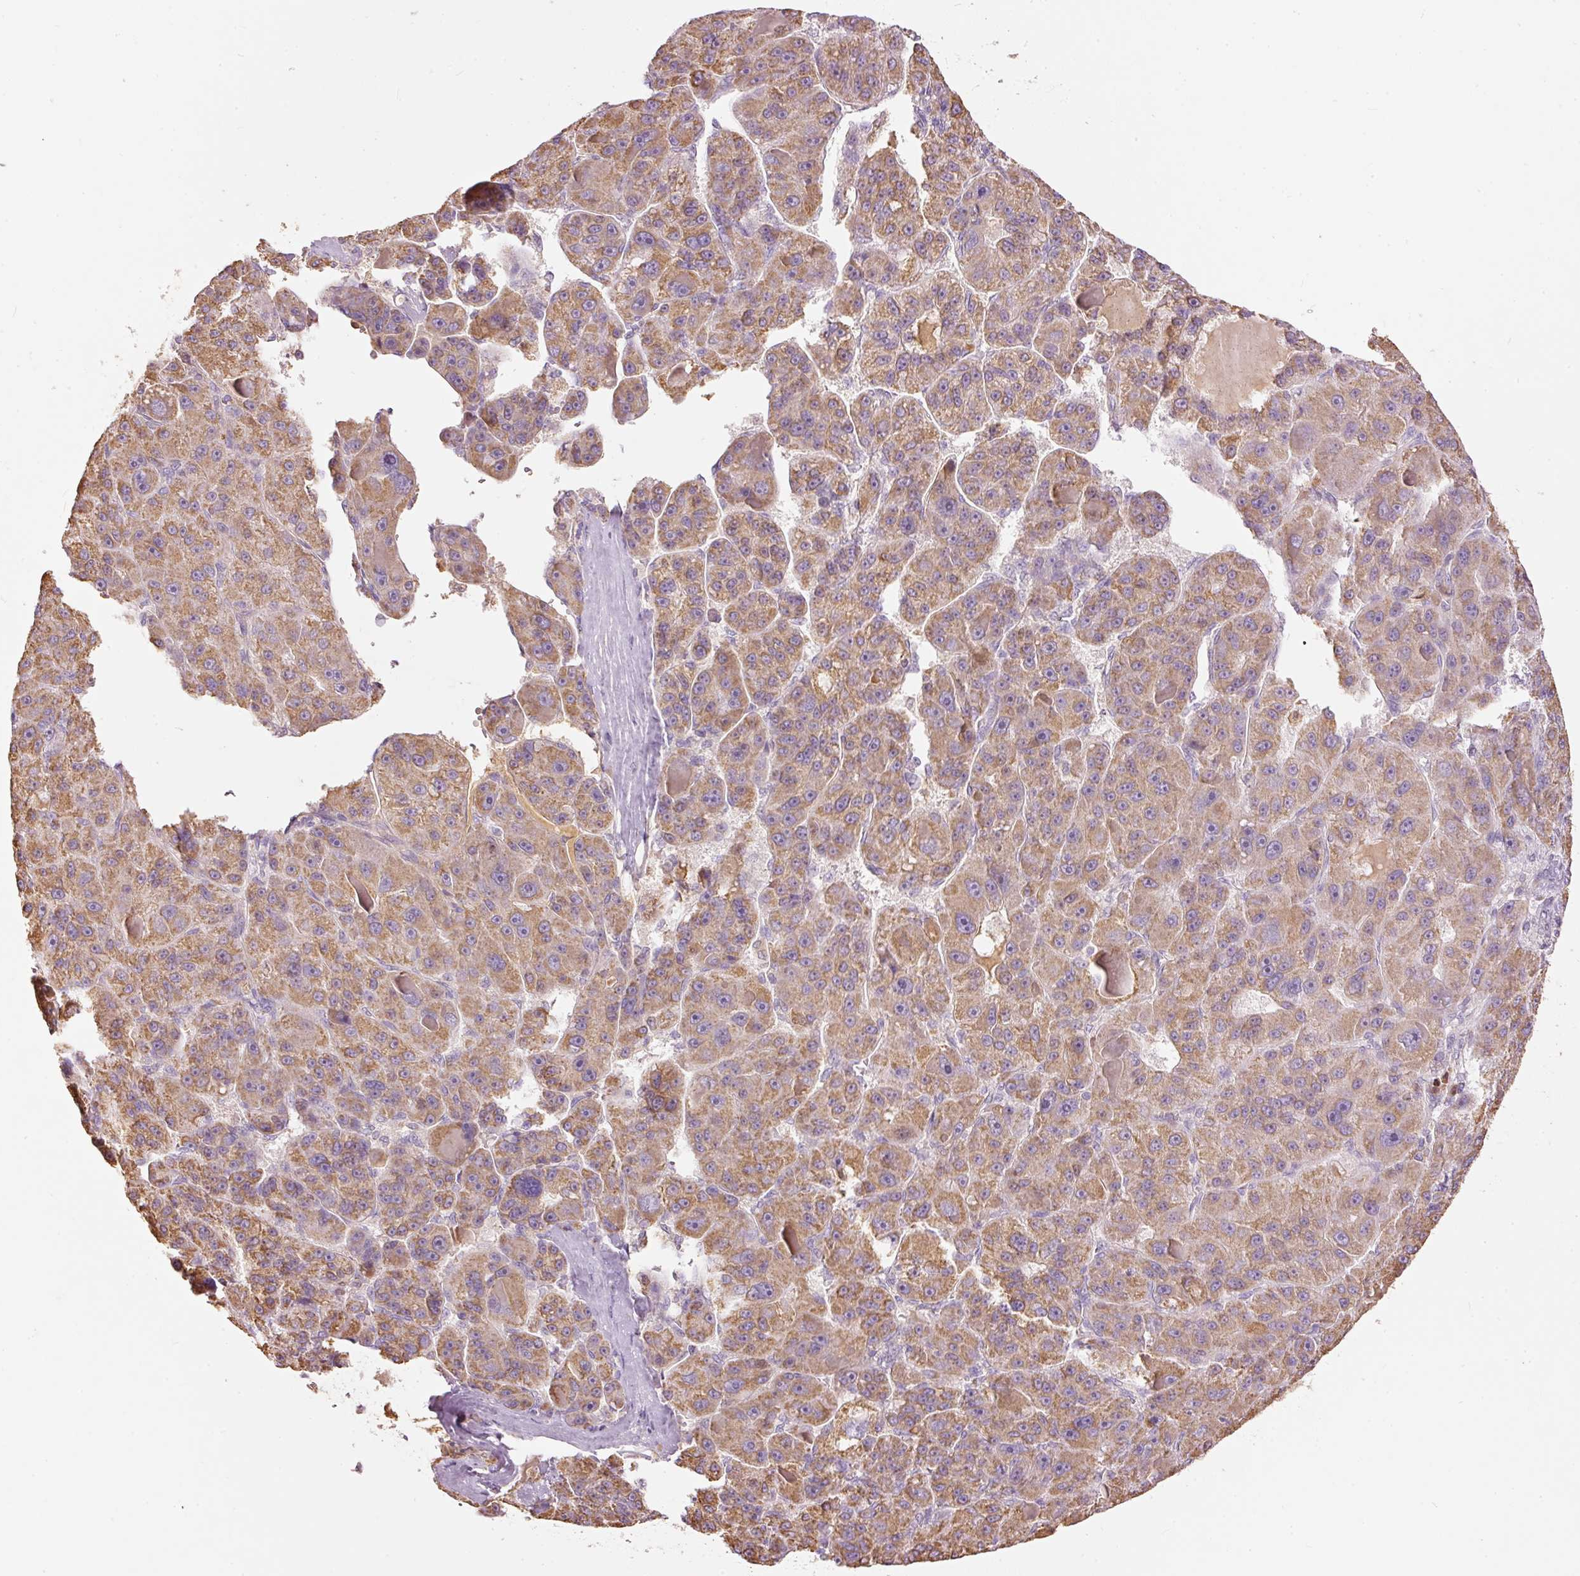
{"staining": {"intensity": "moderate", "quantity": ">75%", "location": "cytoplasmic/membranous"}, "tissue": "liver cancer", "cell_type": "Tumor cells", "image_type": "cancer", "snomed": [{"axis": "morphology", "description": "Carcinoma, Hepatocellular, NOS"}, {"axis": "topography", "description": "Liver"}], "caption": "A micrograph showing moderate cytoplasmic/membranous expression in approximately >75% of tumor cells in liver cancer (hepatocellular carcinoma), as visualized by brown immunohistochemical staining.", "gene": "PSENEN", "patient": {"sex": "male", "age": 76}}